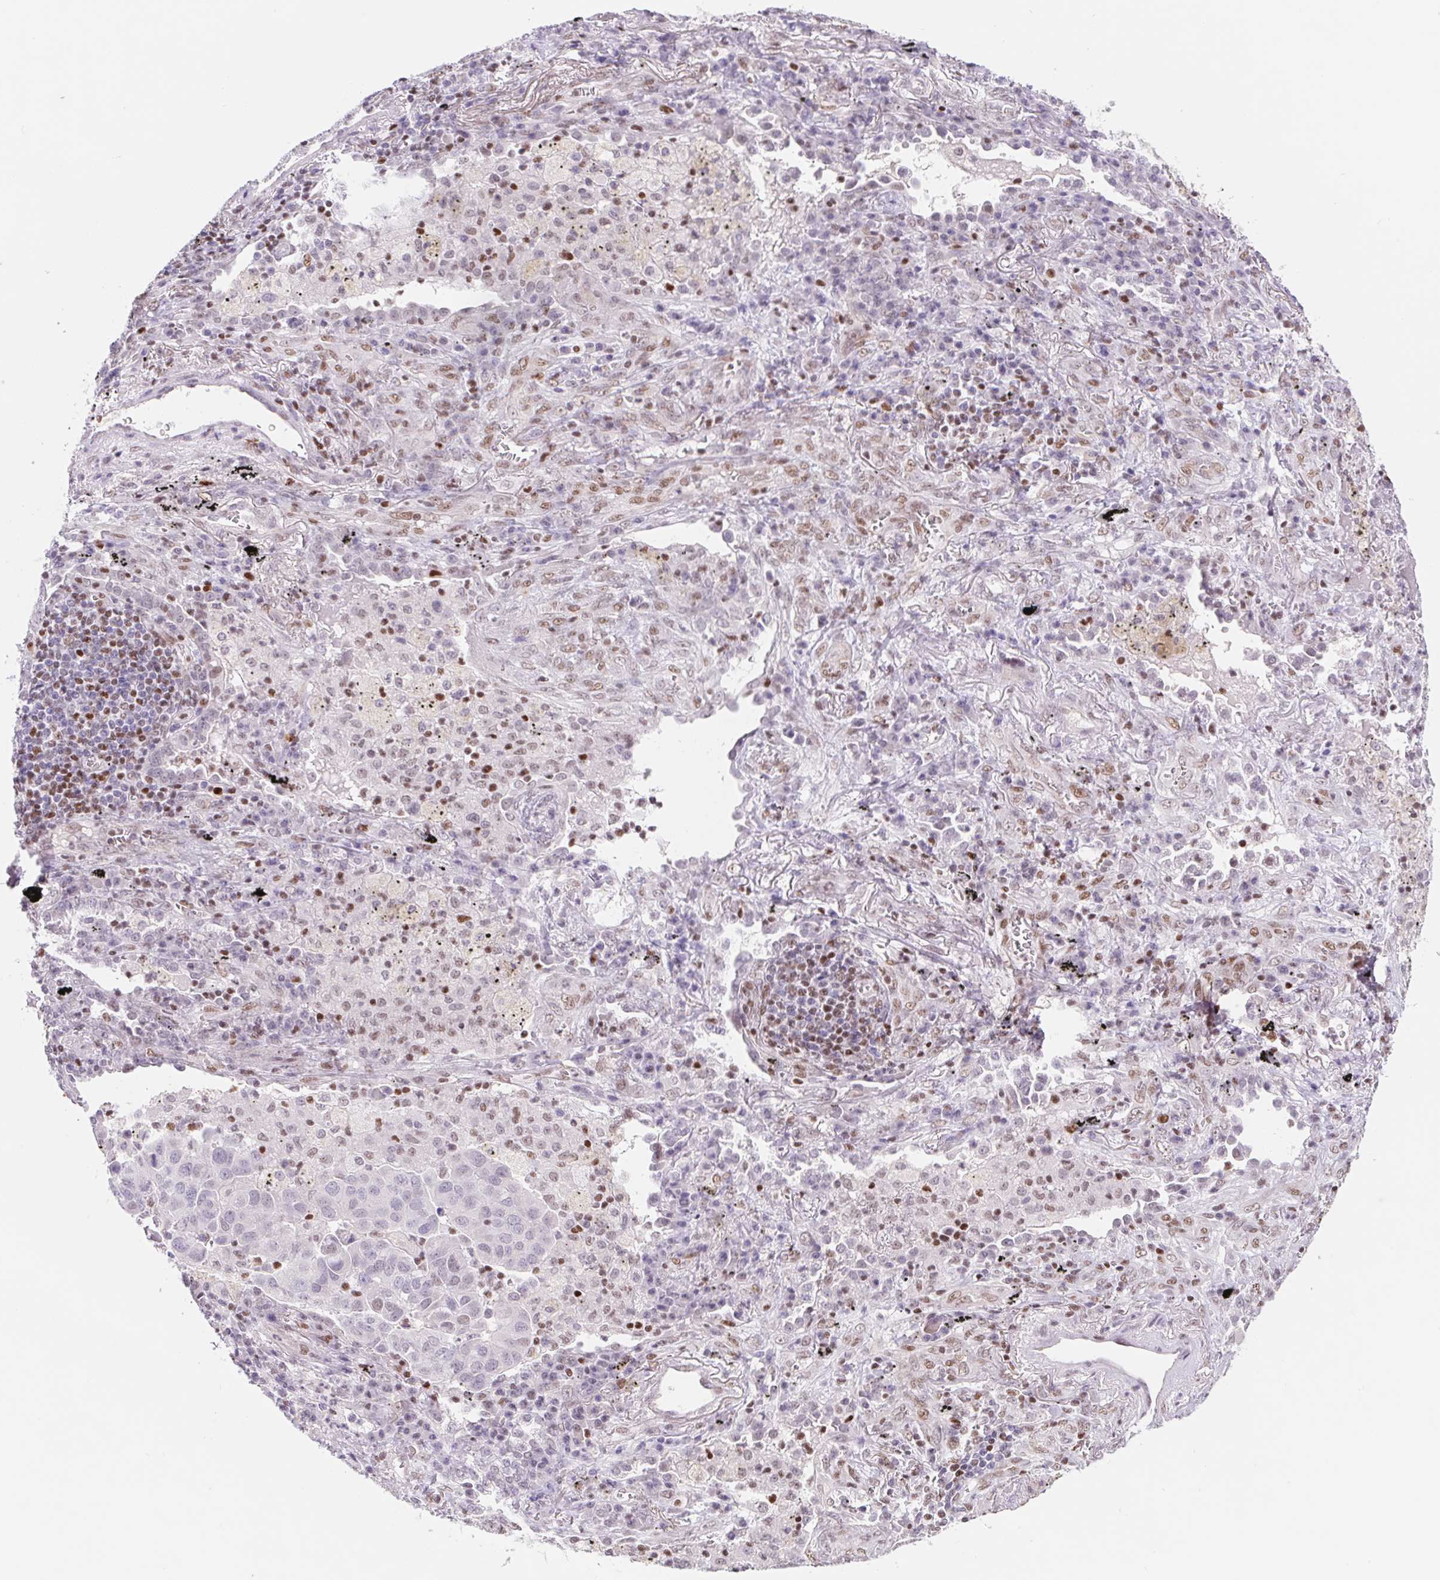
{"staining": {"intensity": "negative", "quantity": "none", "location": "none"}, "tissue": "lung cancer", "cell_type": "Tumor cells", "image_type": "cancer", "snomed": [{"axis": "morphology", "description": "Adenocarcinoma, NOS"}, {"axis": "morphology", "description": "Adenocarcinoma, metastatic, NOS"}, {"axis": "topography", "description": "Lymph node"}, {"axis": "topography", "description": "Lung"}], "caption": "An image of human lung metastatic adenocarcinoma is negative for staining in tumor cells.", "gene": "TRERF1", "patient": {"sex": "female", "age": 65}}